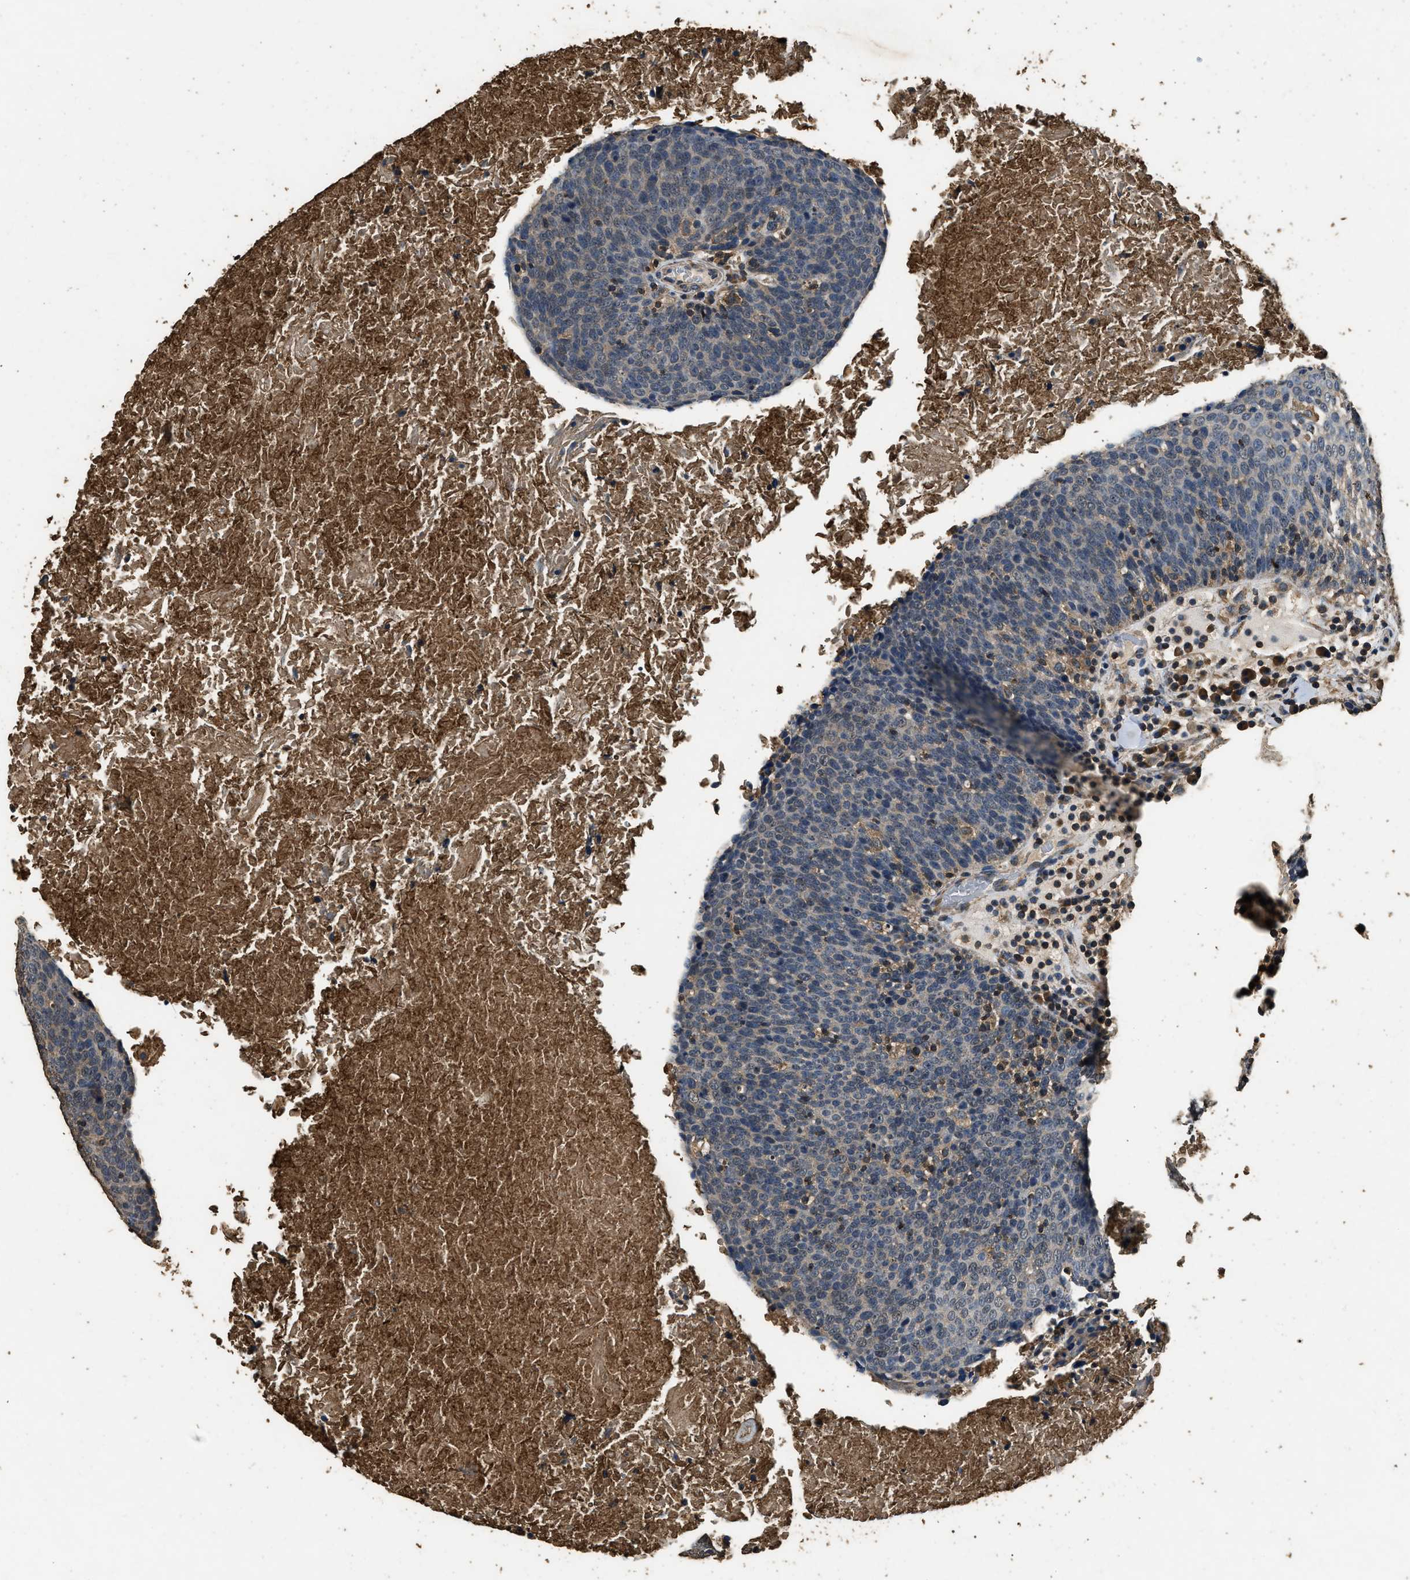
{"staining": {"intensity": "negative", "quantity": "none", "location": "none"}, "tissue": "head and neck cancer", "cell_type": "Tumor cells", "image_type": "cancer", "snomed": [{"axis": "morphology", "description": "Squamous cell carcinoma, NOS"}, {"axis": "morphology", "description": "Squamous cell carcinoma, metastatic, NOS"}, {"axis": "topography", "description": "Lymph node"}, {"axis": "topography", "description": "Head-Neck"}], "caption": "The immunohistochemistry (IHC) photomicrograph has no significant expression in tumor cells of head and neck cancer tissue.", "gene": "MIB1", "patient": {"sex": "male", "age": 62}}